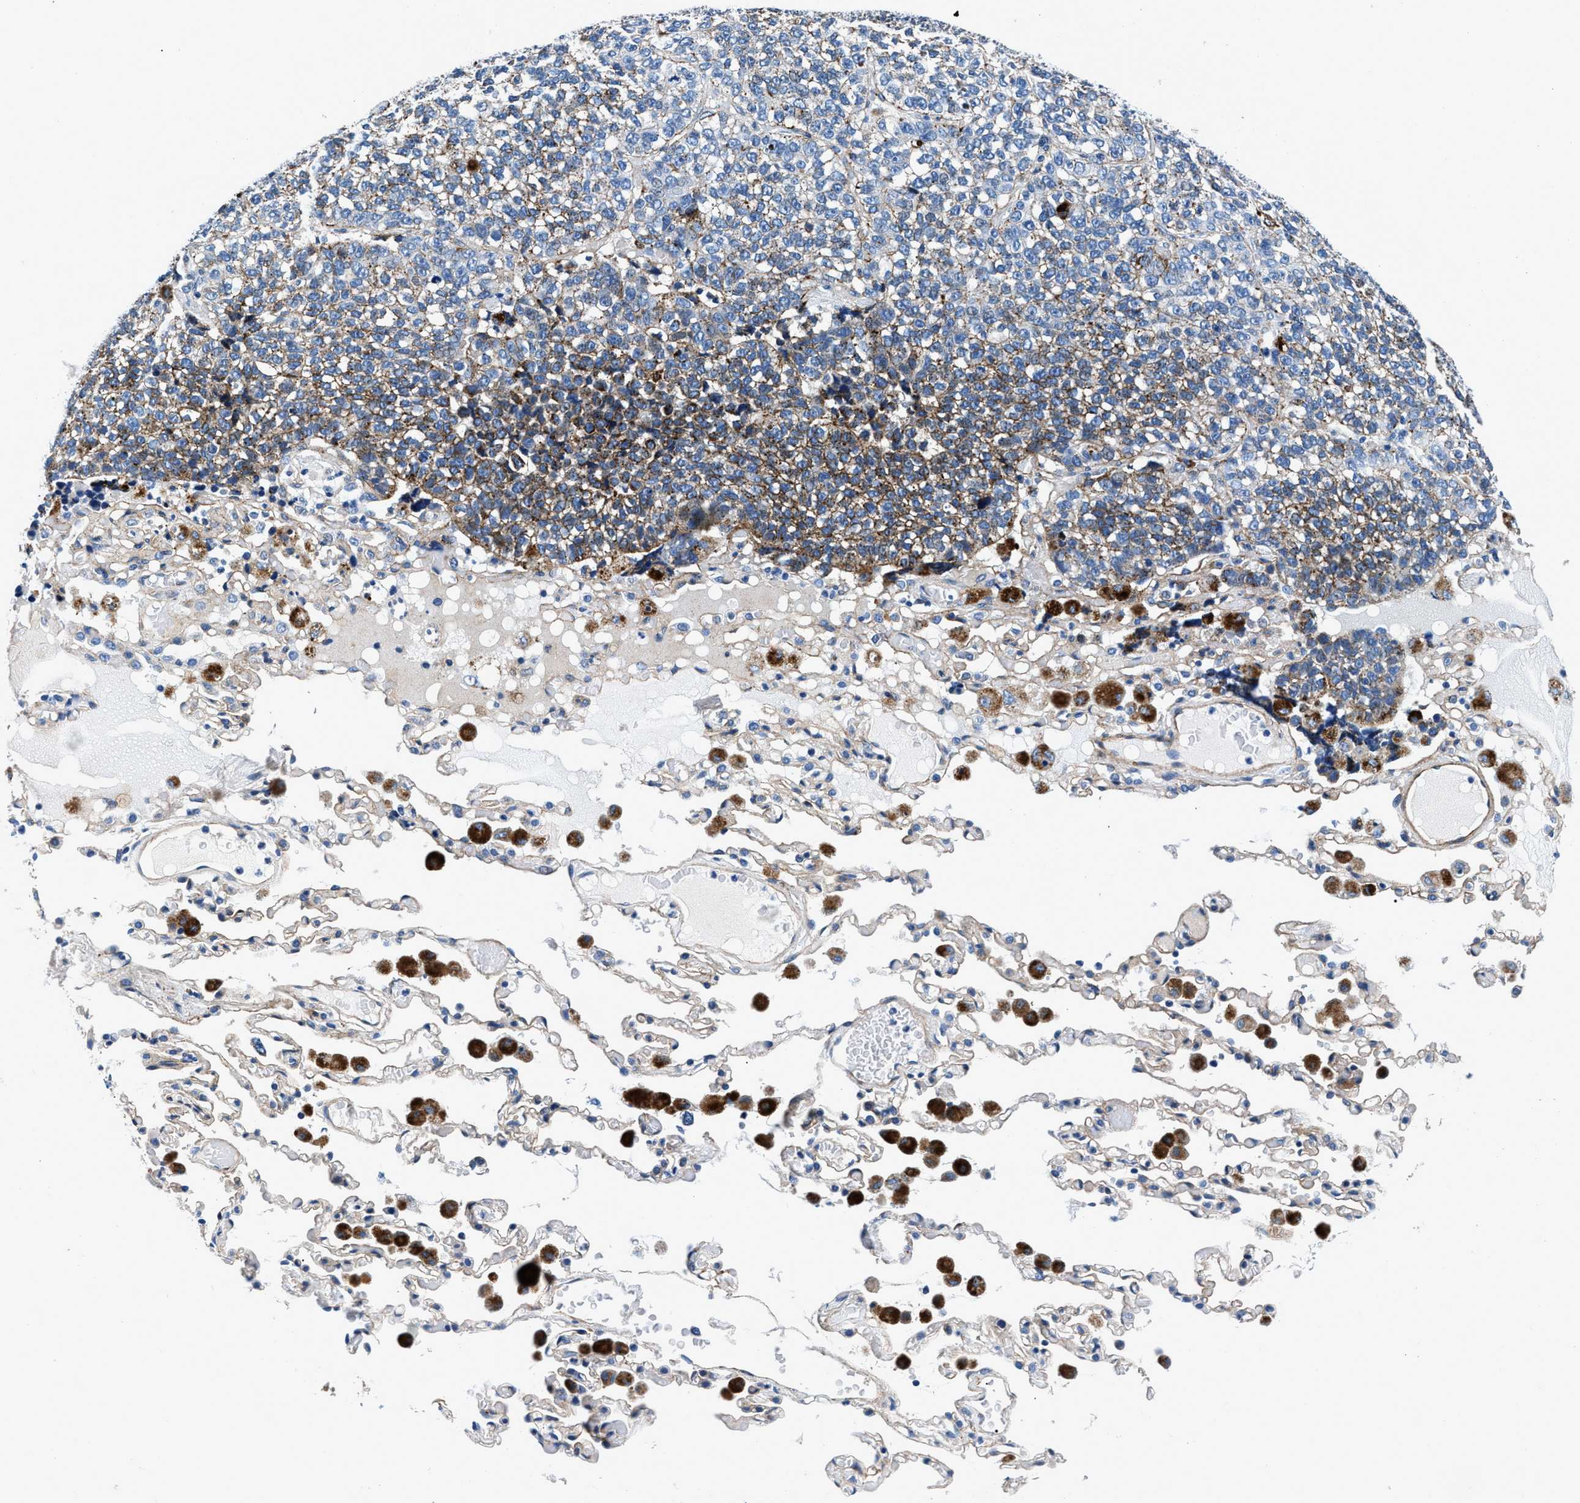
{"staining": {"intensity": "moderate", "quantity": "<25%", "location": "cytoplasmic/membranous"}, "tissue": "lung cancer", "cell_type": "Tumor cells", "image_type": "cancer", "snomed": [{"axis": "morphology", "description": "Adenocarcinoma, NOS"}, {"axis": "topography", "description": "Lung"}], "caption": "An immunohistochemistry (IHC) histopathology image of tumor tissue is shown. Protein staining in brown highlights moderate cytoplasmic/membranous positivity in adenocarcinoma (lung) within tumor cells.", "gene": "DAG1", "patient": {"sex": "male", "age": 49}}